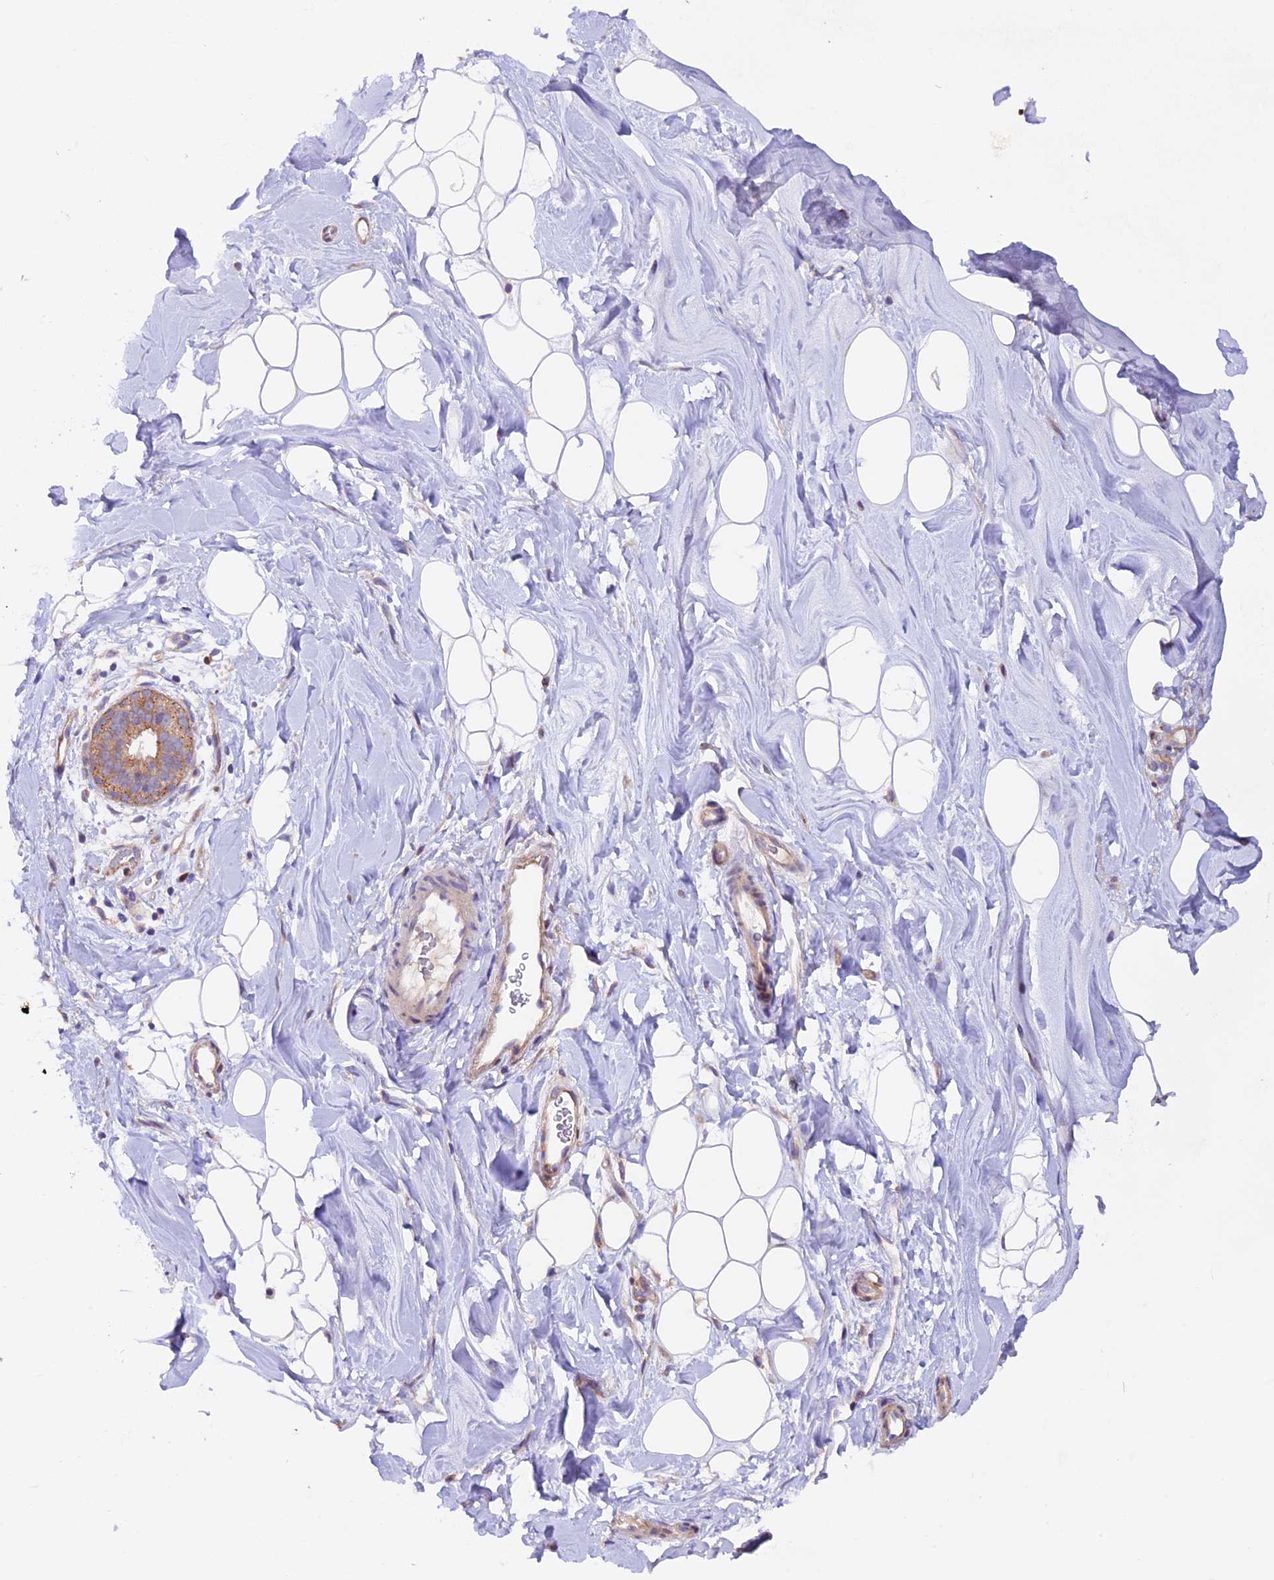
{"staining": {"intensity": "negative", "quantity": "none", "location": "none"}, "tissue": "adipose tissue", "cell_type": "Adipocytes", "image_type": "normal", "snomed": [{"axis": "morphology", "description": "Normal tissue, NOS"}, {"axis": "topography", "description": "Breast"}], "caption": "The immunohistochemistry micrograph has no significant expression in adipocytes of adipose tissue.", "gene": "NCK2", "patient": {"sex": "female", "age": 26}}